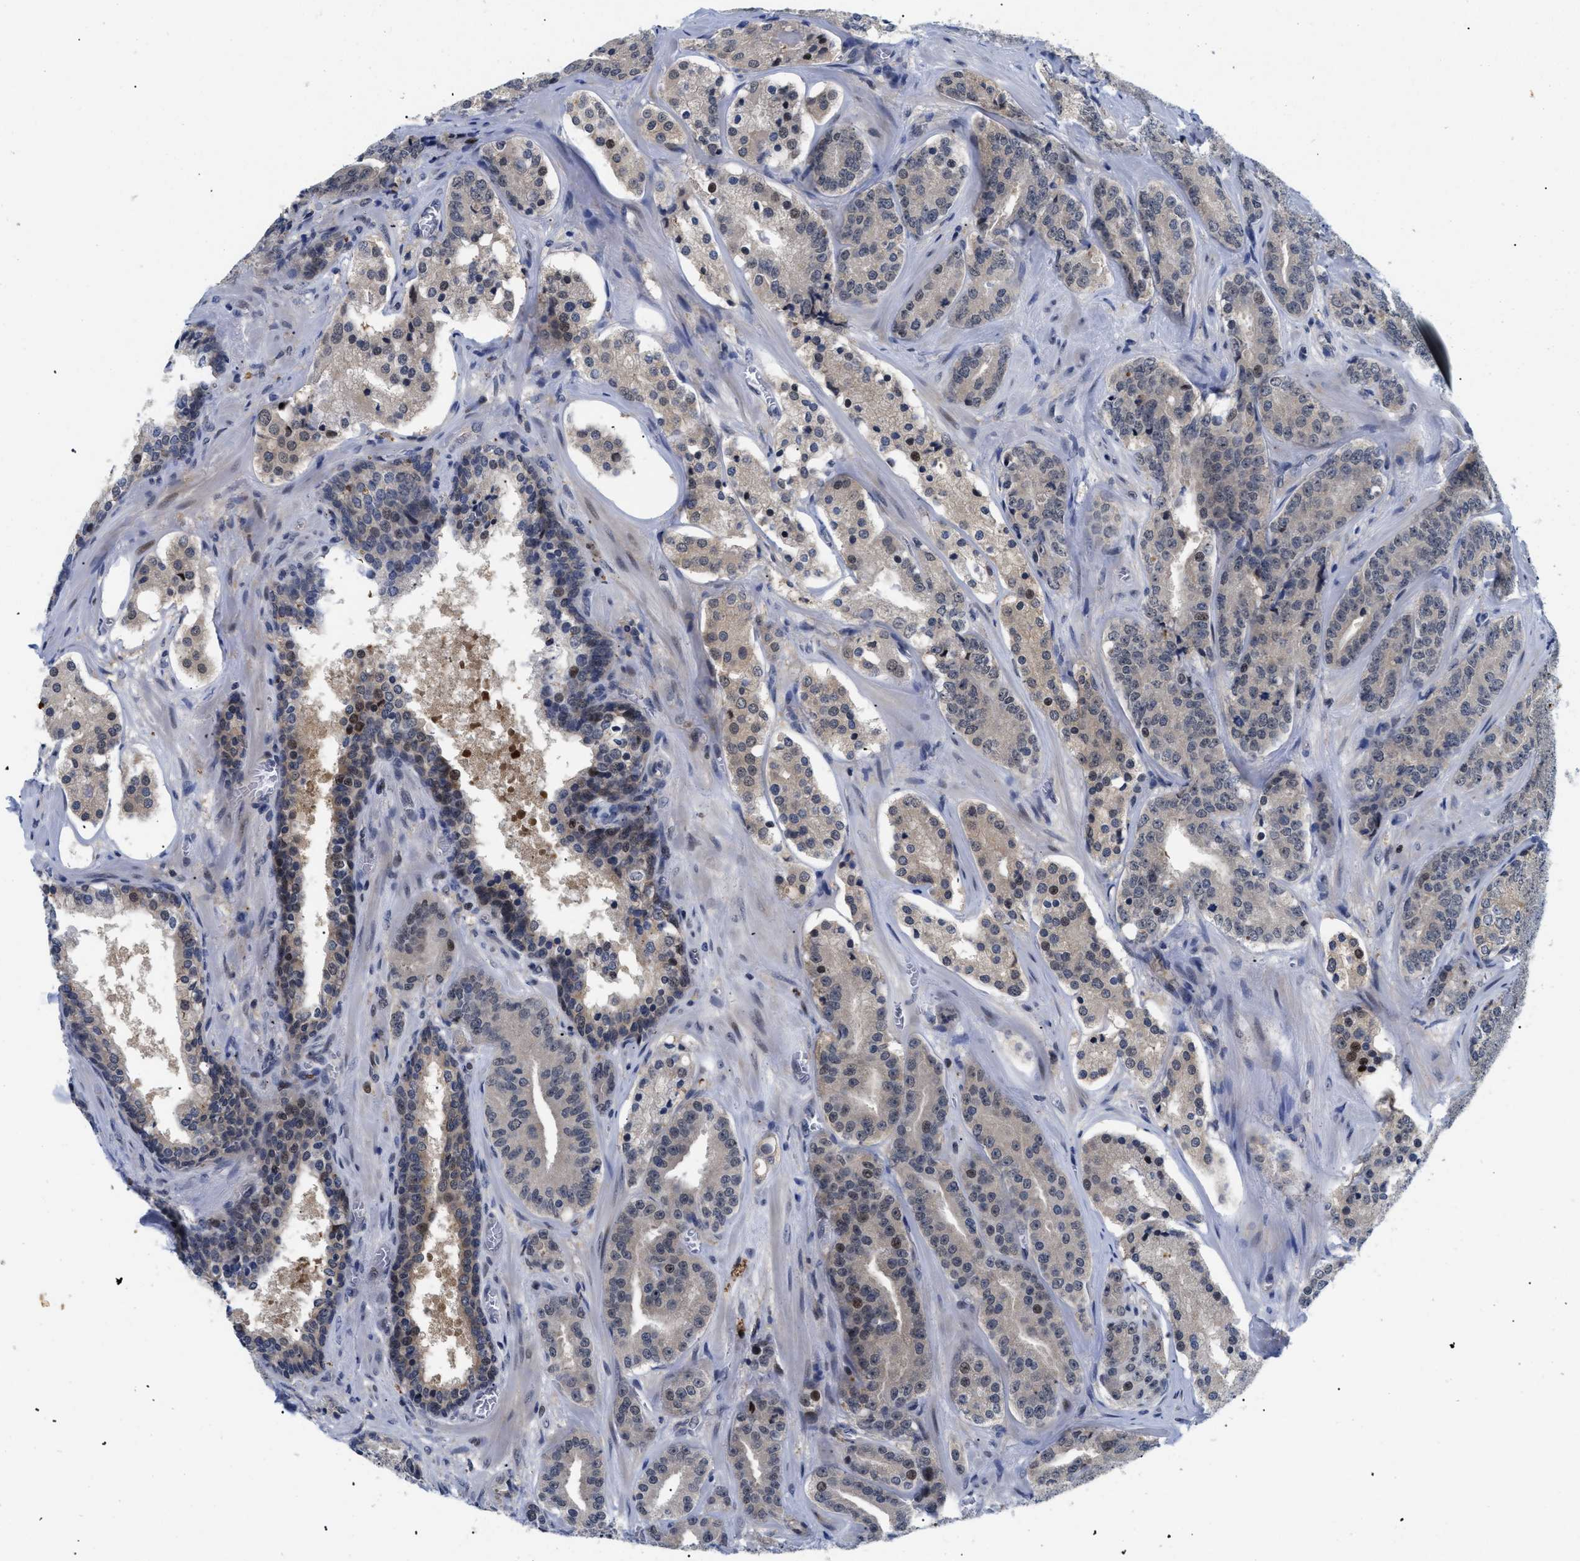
{"staining": {"intensity": "weak", "quantity": "25%-75%", "location": "cytoplasmic/membranous,nuclear"}, "tissue": "prostate cancer", "cell_type": "Tumor cells", "image_type": "cancer", "snomed": [{"axis": "morphology", "description": "Adenocarcinoma, High grade"}, {"axis": "topography", "description": "Prostate"}], "caption": "This photomicrograph demonstrates immunohistochemistry staining of prostate adenocarcinoma (high-grade), with low weak cytoplasmic/membranous and nuclear staining in about 25%-75% of tumor cells.", "gene": "SLC29A2", "patient": {"sex": "male", "age": 60}}